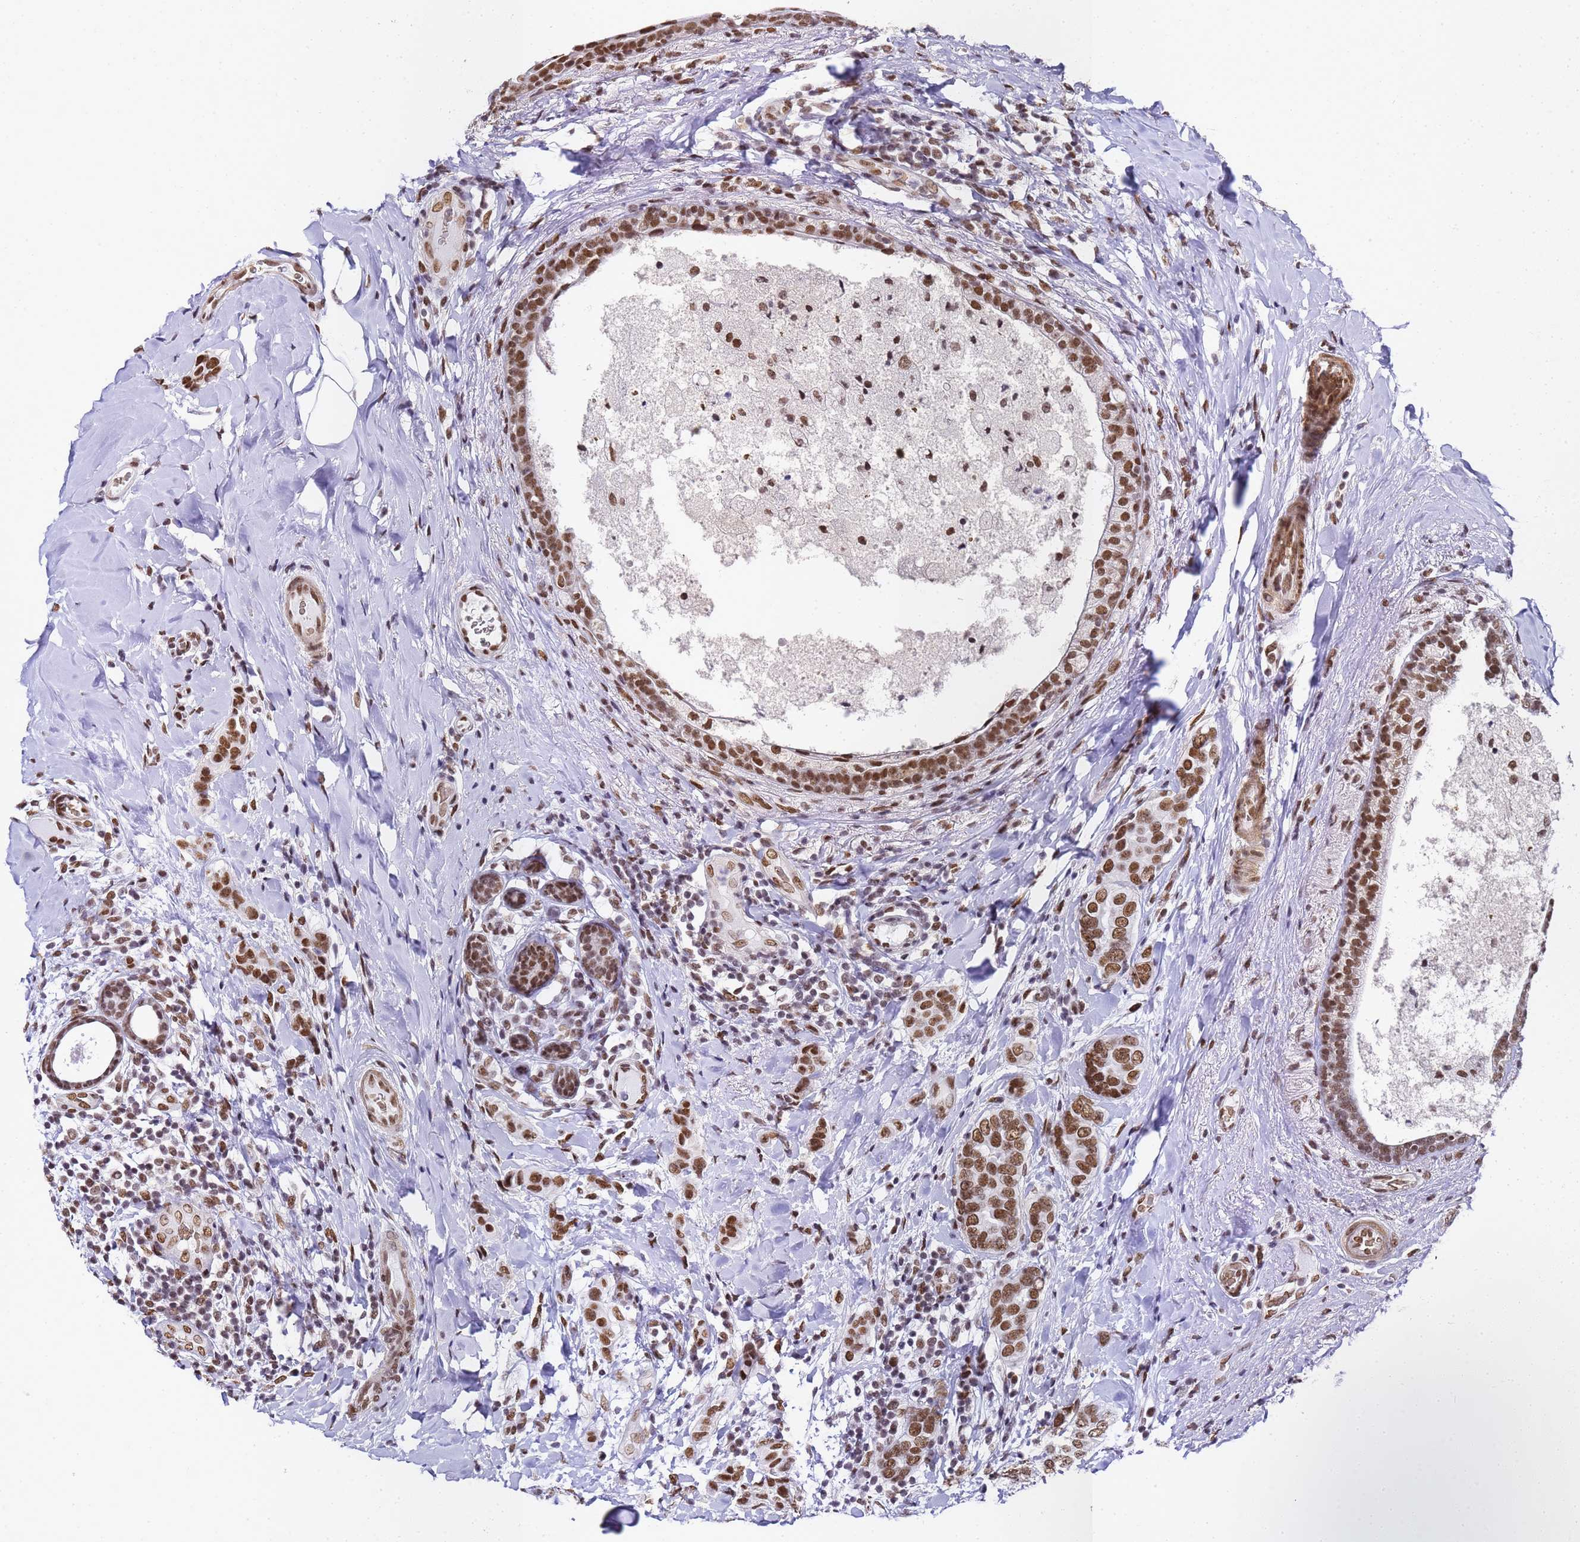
{"staining": {"intensity": "moderate", "quantity": ">75%", "location": "nuclear"}, "tissue": "breast cancer", "cell_type": "Tumor cells", "image_type": "cancer", "snomed": [{"axis": "morphology", "description": "Lobular carcinoma"}, {"axis": "topography", "description": "Breast"}], "caption": "Breast cancer was stained to show a protein in brown. There is medium levels of moderate nuclear positivity in approximately >75% of tumor cells. The staining was performed using DAB, with brown indicating positive protein expression. Nuclei are stained blue with hematoxylin.", "gene": "POLR1A", "patient": {"sex": "female", "age": 51}}